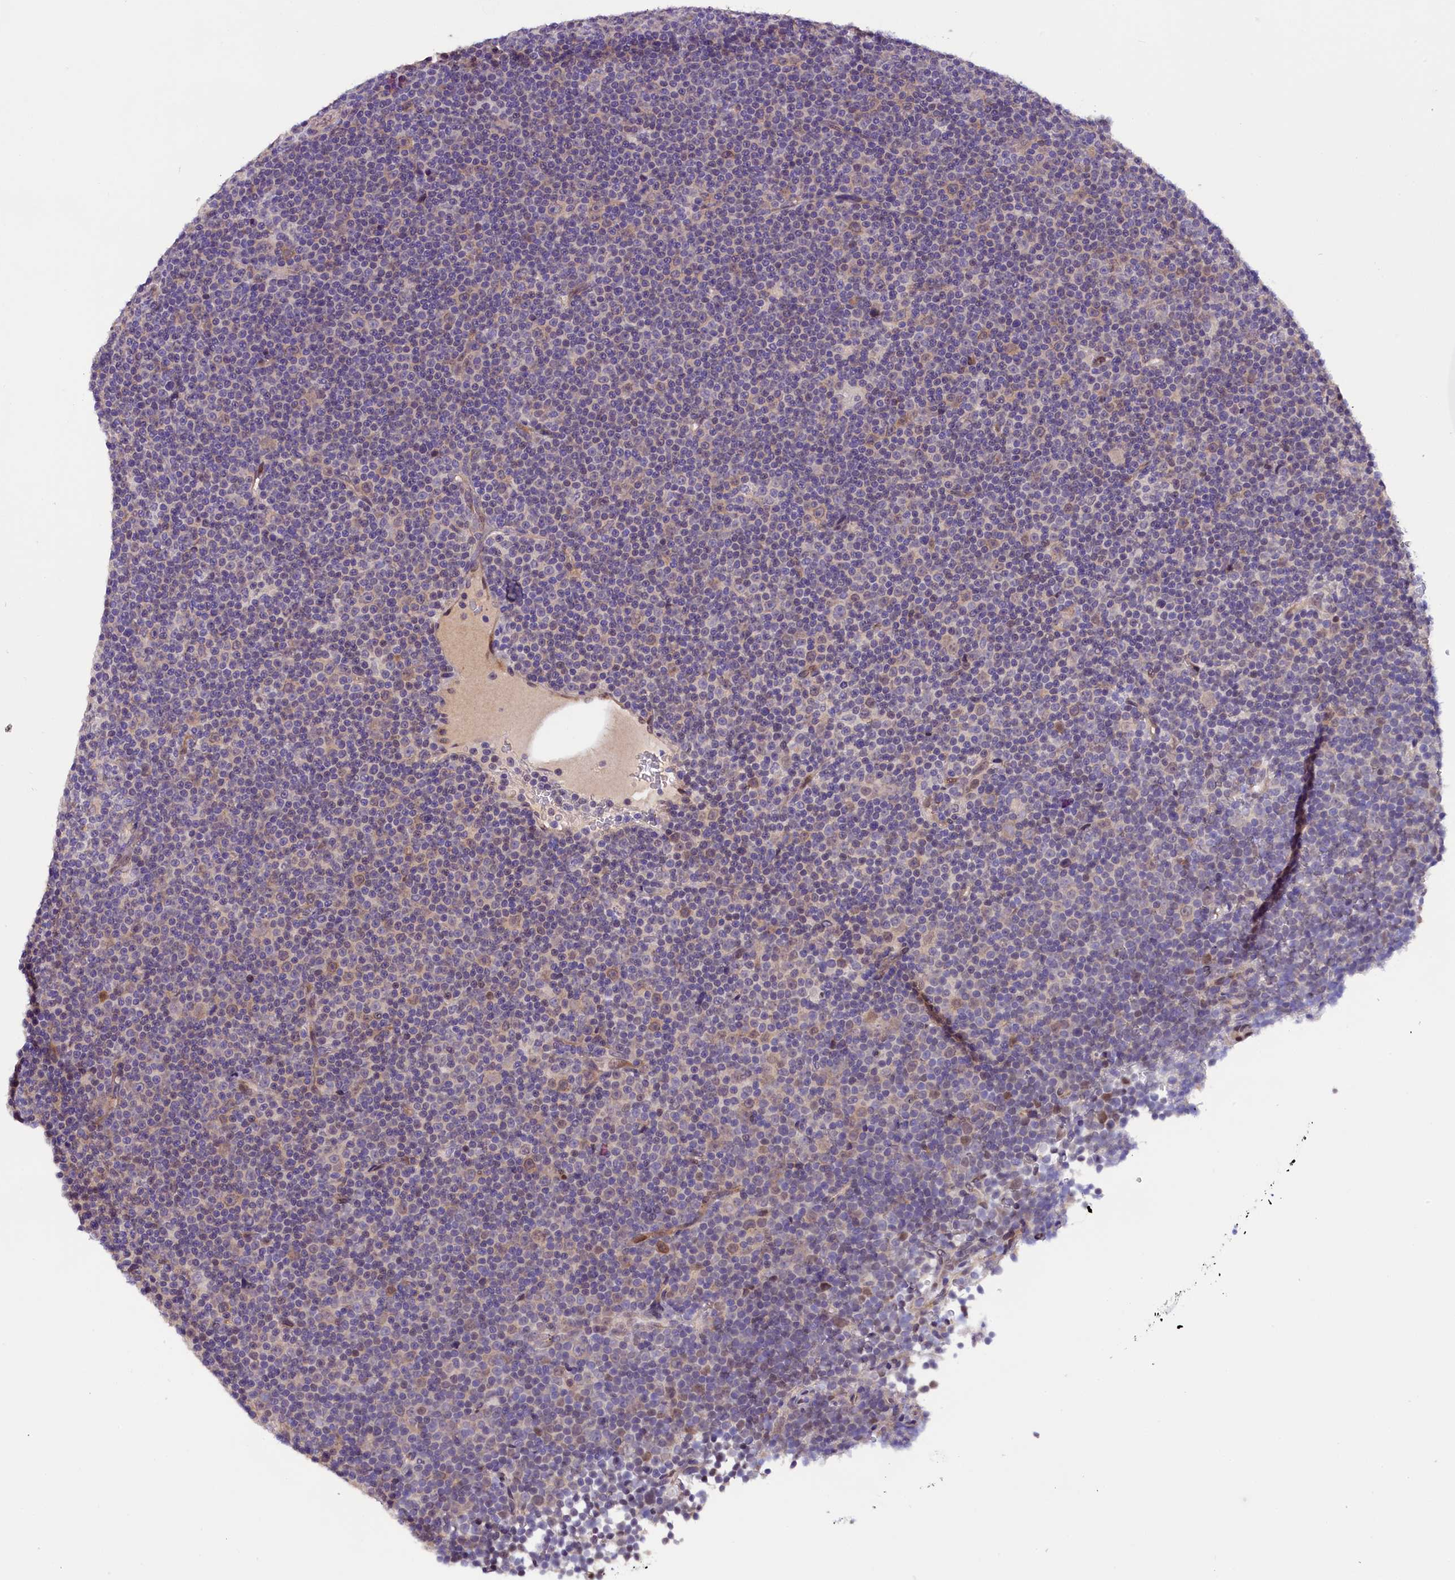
{"staining": {"intensity": "weak", "quantity": "<25%", "location": "cytoplasmic/membranous"}, "tissue": "lymphoma", "cell_type": "Tumor cells", "image_type": "cancer", "snomed": [{"axis": "morphology", "description": "Malignant lymphoma, non-Hodgkin's type, Low grade"}, {"axis": "topography", "description": "Lymph node"}], "caption": "Immunohistochemistry micrograph of low-grade malignant lymphoma, non-Hodgkin's type stained for a protein (brown), which reveals no staining in tumor cells. Nuclei are stained in blue.", "gene": "C9orf40", "patient": {"sex": "female", "age": 67}}